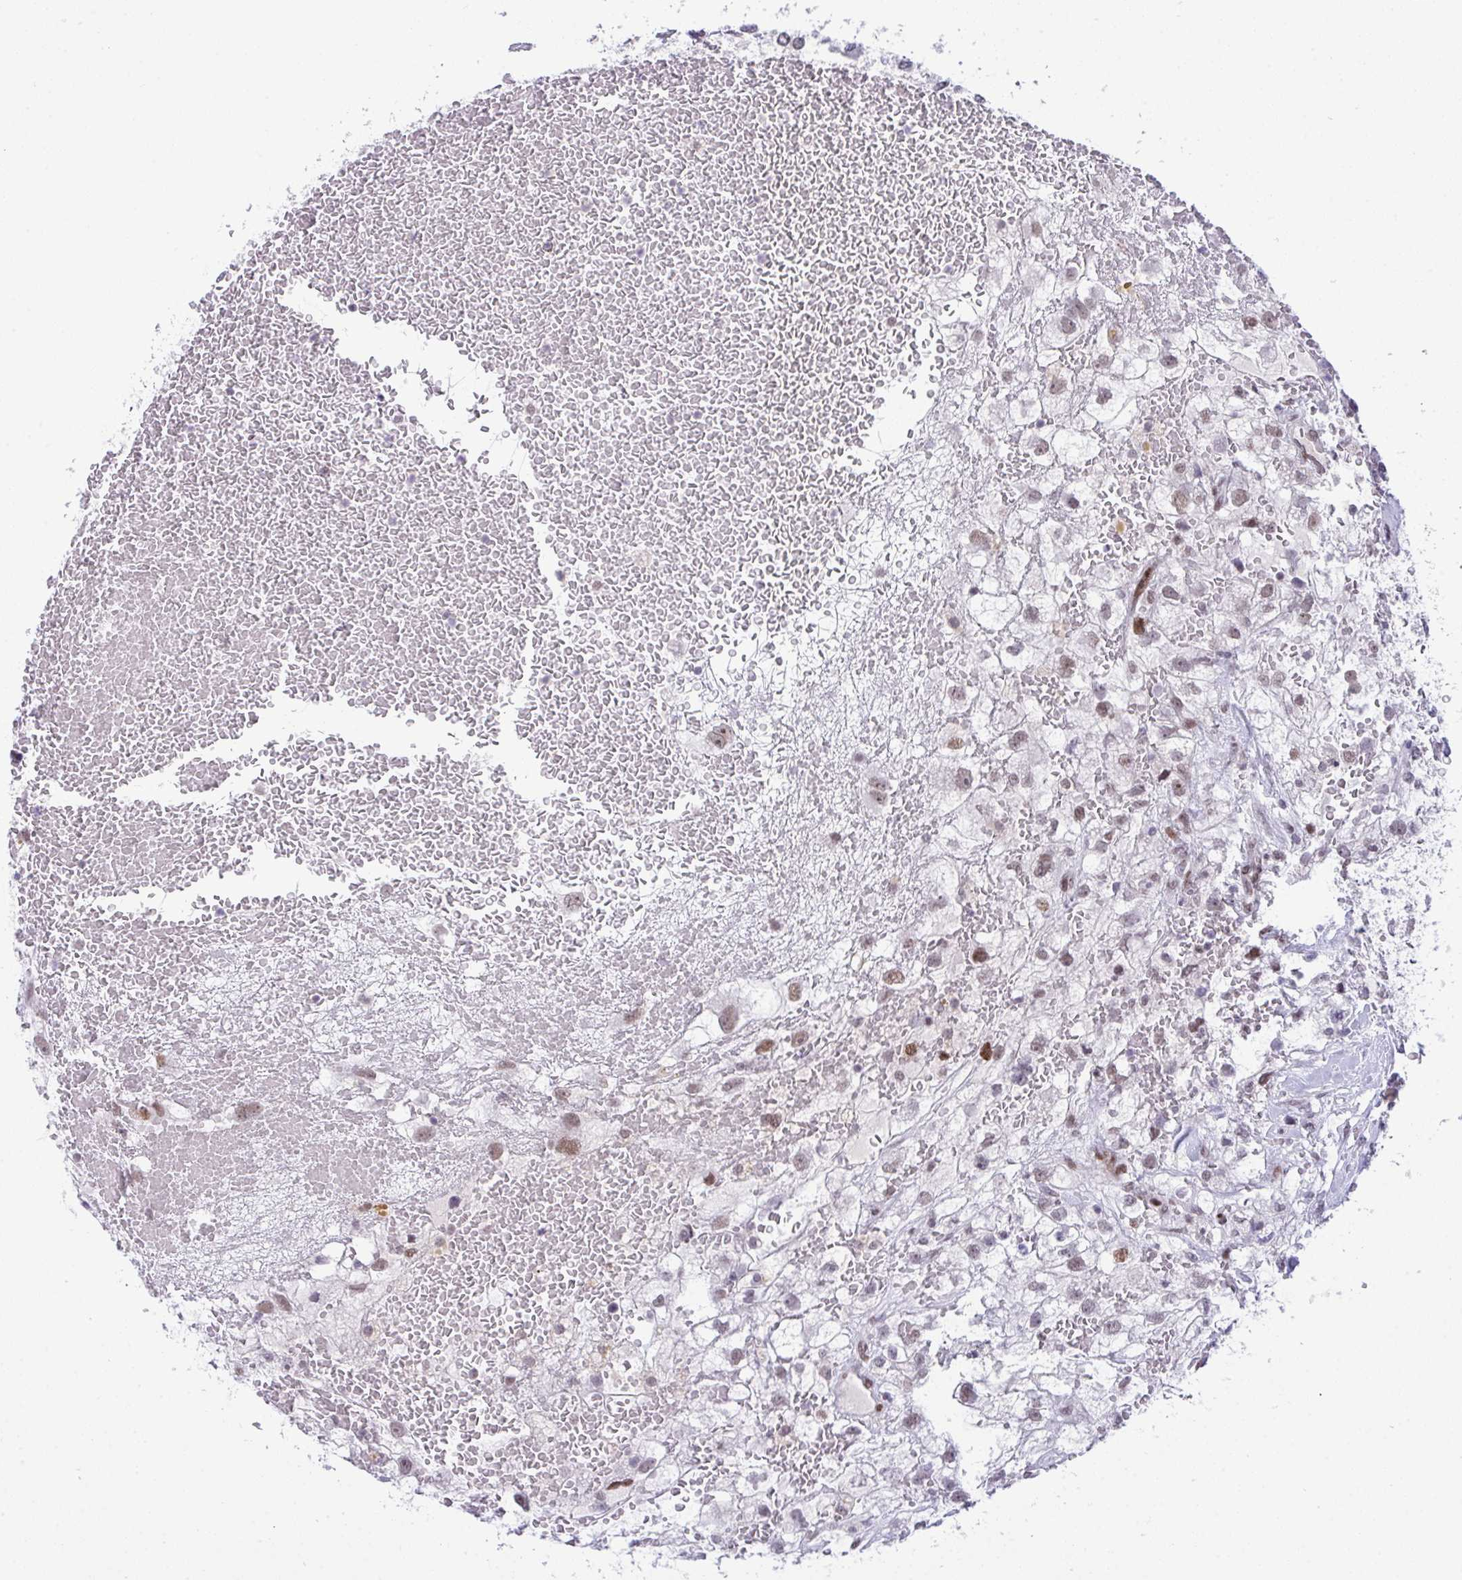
{"staining": {"intensity": "moderate", "quantity": ">75%", "location": "nuclear"}, "tissue": "renal cancer", "cell_type": "Tumor cells", "image_type": "cancer", "snomed": [{"axis": "morphology", "description": "Adenocarcinoma, NOS"}, {"axis": "topography", "description": "Kidney"}], "caption": "Immunohistochemical staining of human renal adenocarcinoma exhibits medium levels of moderate nuclear protein staining in about >75% of tumor cells.", "gene": "ZFHX3", "patient": {"sex": "male", "age": 59}}